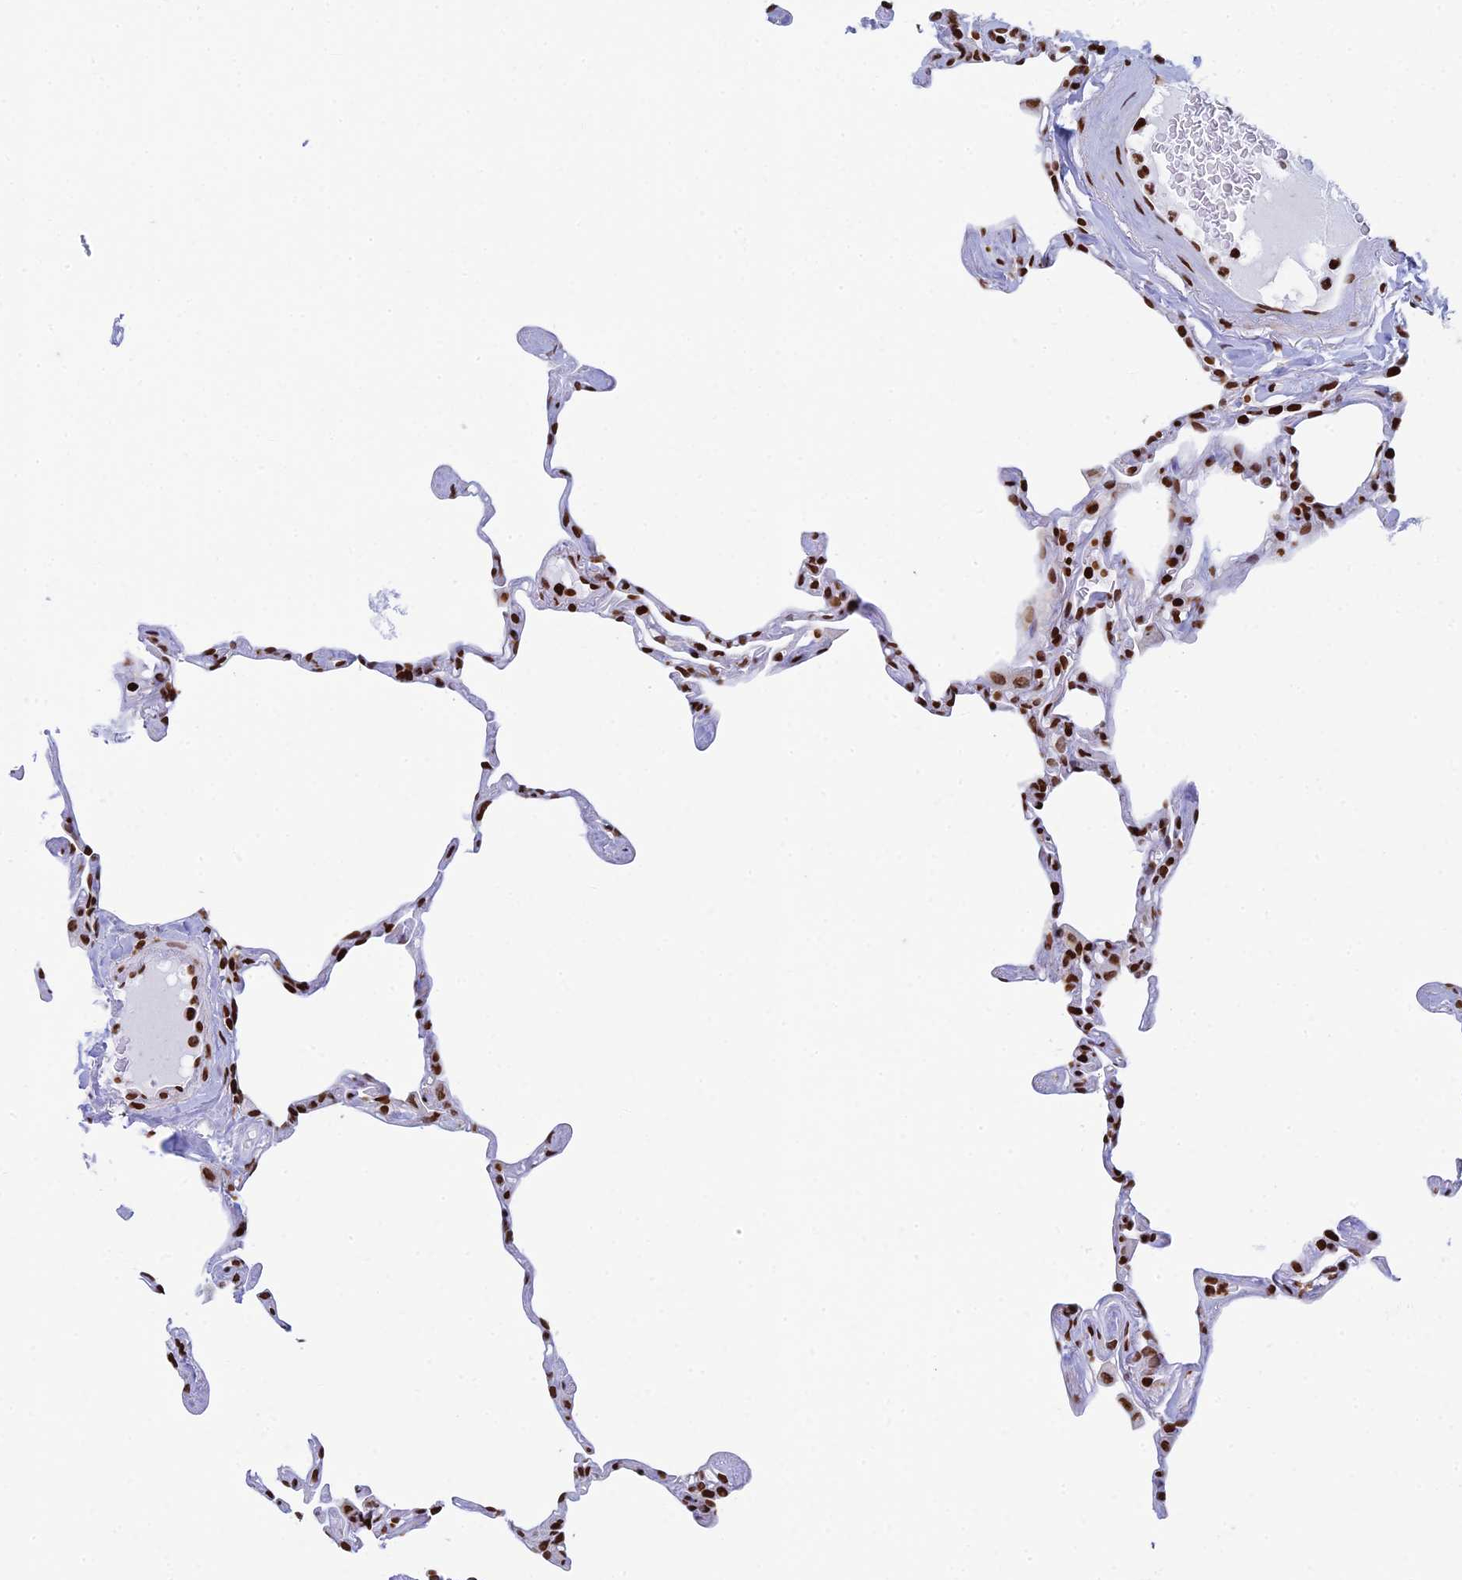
{"staining": {"intensity": "strong", "quantity": ">75%", "location": "nuclear"}, "tissue": "lung", "cell_type": "Alveolar cells", "image_type": "normal", "snomed": [{"axis": "morphology", "description": "Normal tissue, NOS"}, {"axis": "topography", "description": "Lung"}], "caption": "Protein expression analysis of normal lung shows strong nuclear staining in about >75% of alveolar cells. (Stains: DAB in brown, nuclei in blue, Microscopy: brightfield microscopy at high magnification).", "gene": "RPAP1", "patient": {"sex": "male", "age": 65}}